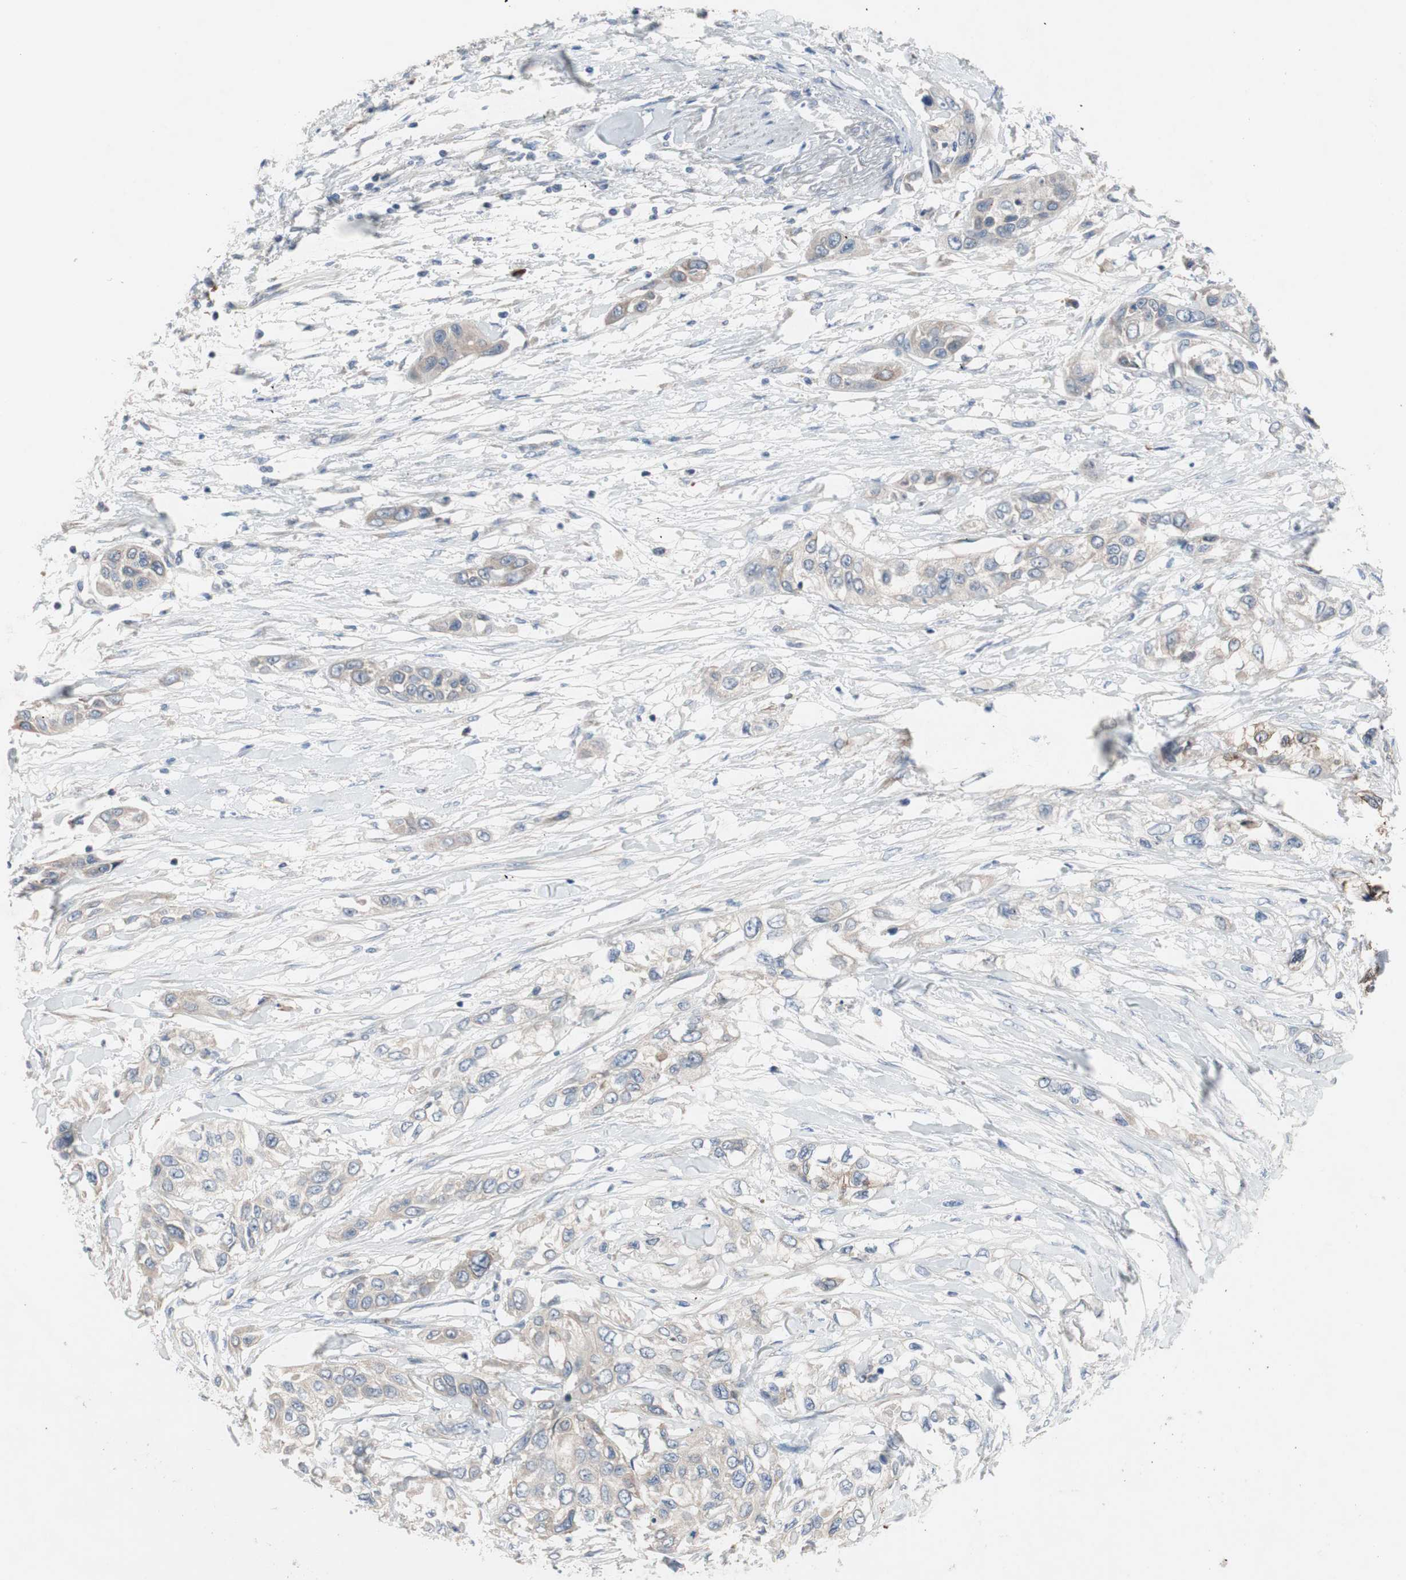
{"staining": {"intensity": "weak", "quantity": "25%-75%", "location": "cytoplasmic/membranous"}, "tissue": "pancreatic cancer", "cell_type": "Tumor cells", "image_type": "cancer", "snomed": [{"axis": "morphology", "description": "Adenocarcinoma, NOS"}, {"axis": "topography", "description": "Pancreas"}], "caption": "Adenocarcinoma (pancreatic) stained for a protein (brown) displays weak cytoplasmic/membranous positive expression in approximately 25%-75% of tumor cells.", "gene": "TTC14", "patient": {"sex": "female", "age": 70}}